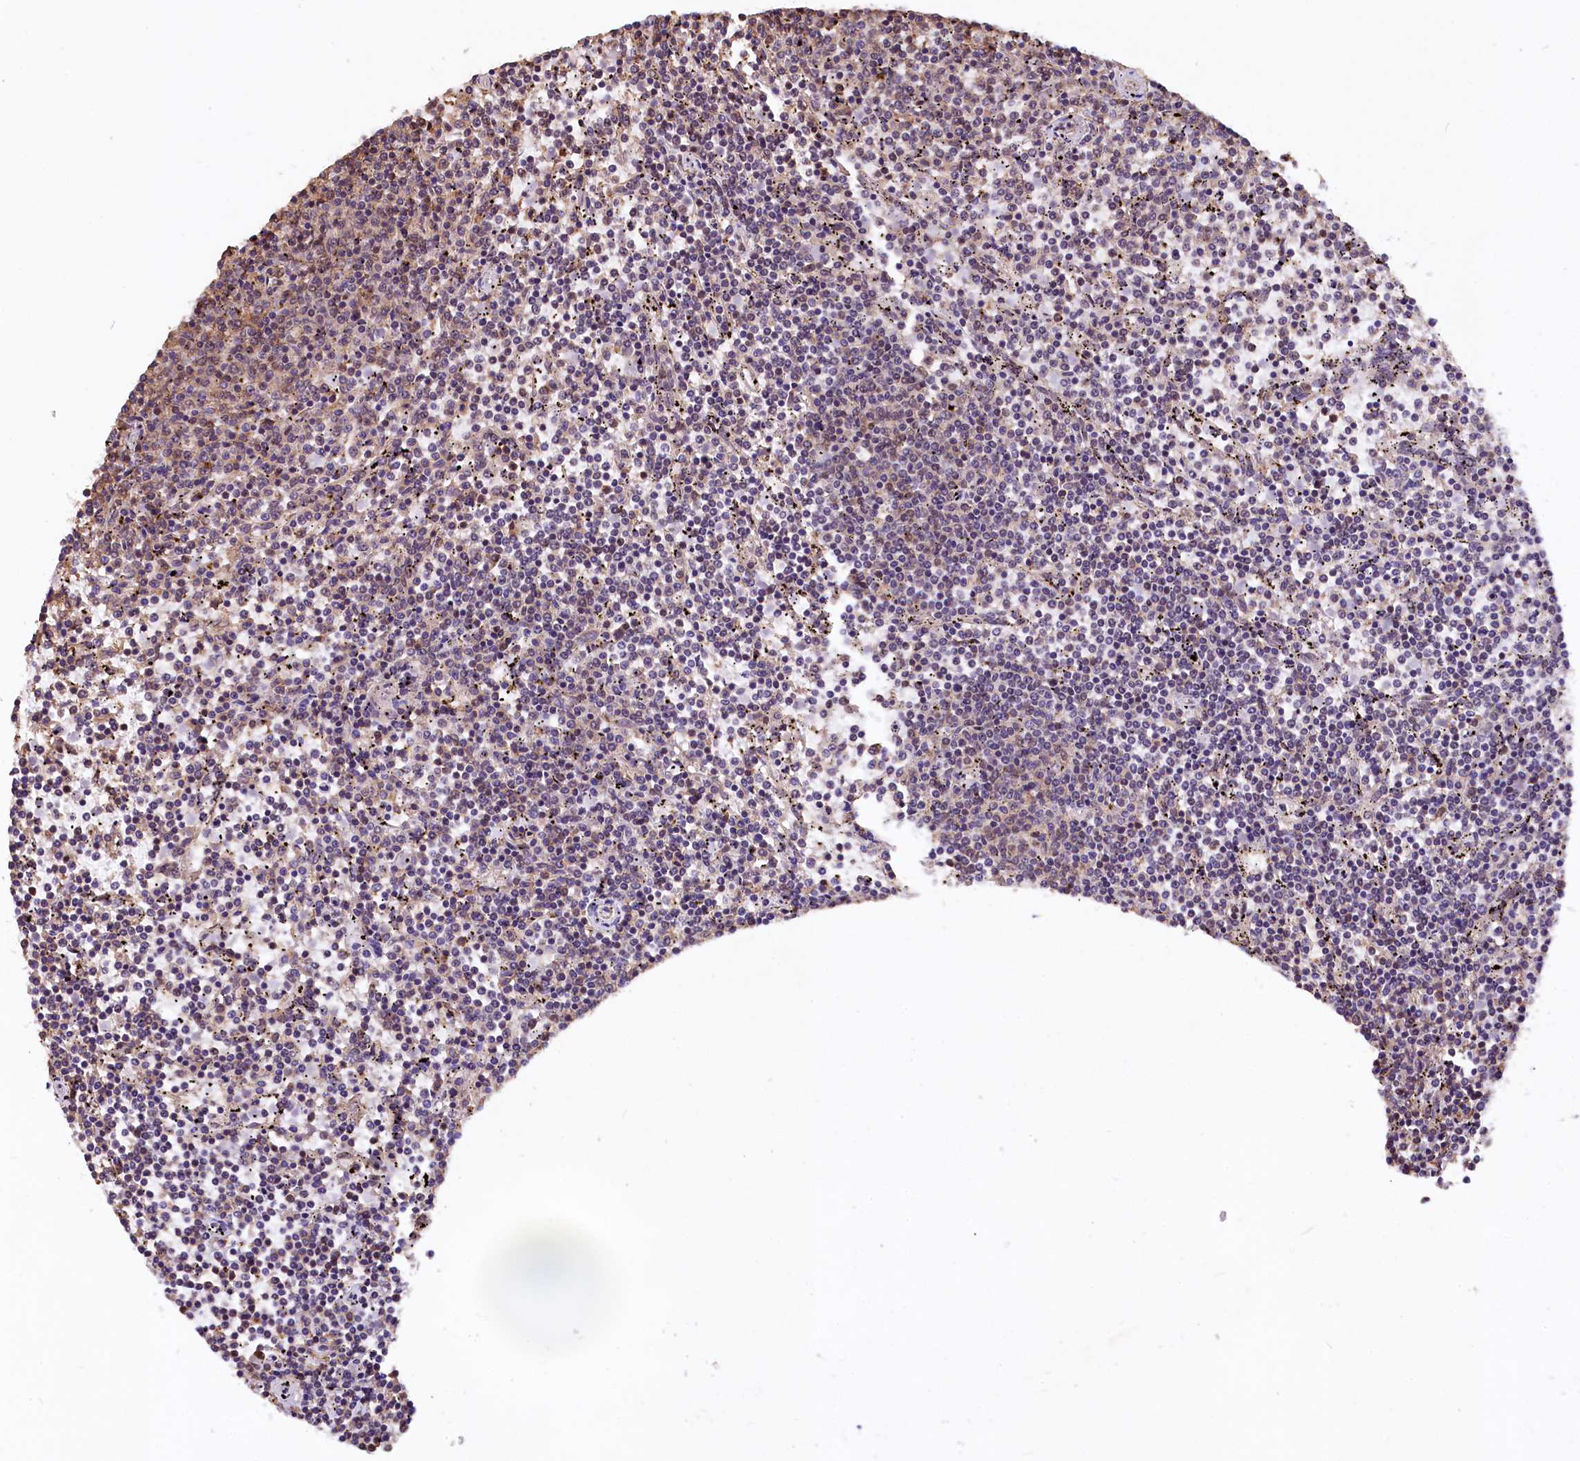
{"staining": {"intensity": "weak", "quantity": "25%-75%", "location": "nuclear"}, "tissue": "lymphoma", "cell_type": "Tumor cells", "image_type": "cancer", "snomed": [{"axis": "morphology", "description": "Malignant lymphoma, non-Hodgkin's type, Low grade"}, {"axis": "topography", "description": "Spleen"}], "caption": "A brown stain shows weak nuclear expression of a protein in human lymphoma tumor cells.", "gene": "ZC3H4", "patient": {"sex": "female", "age": 50}}